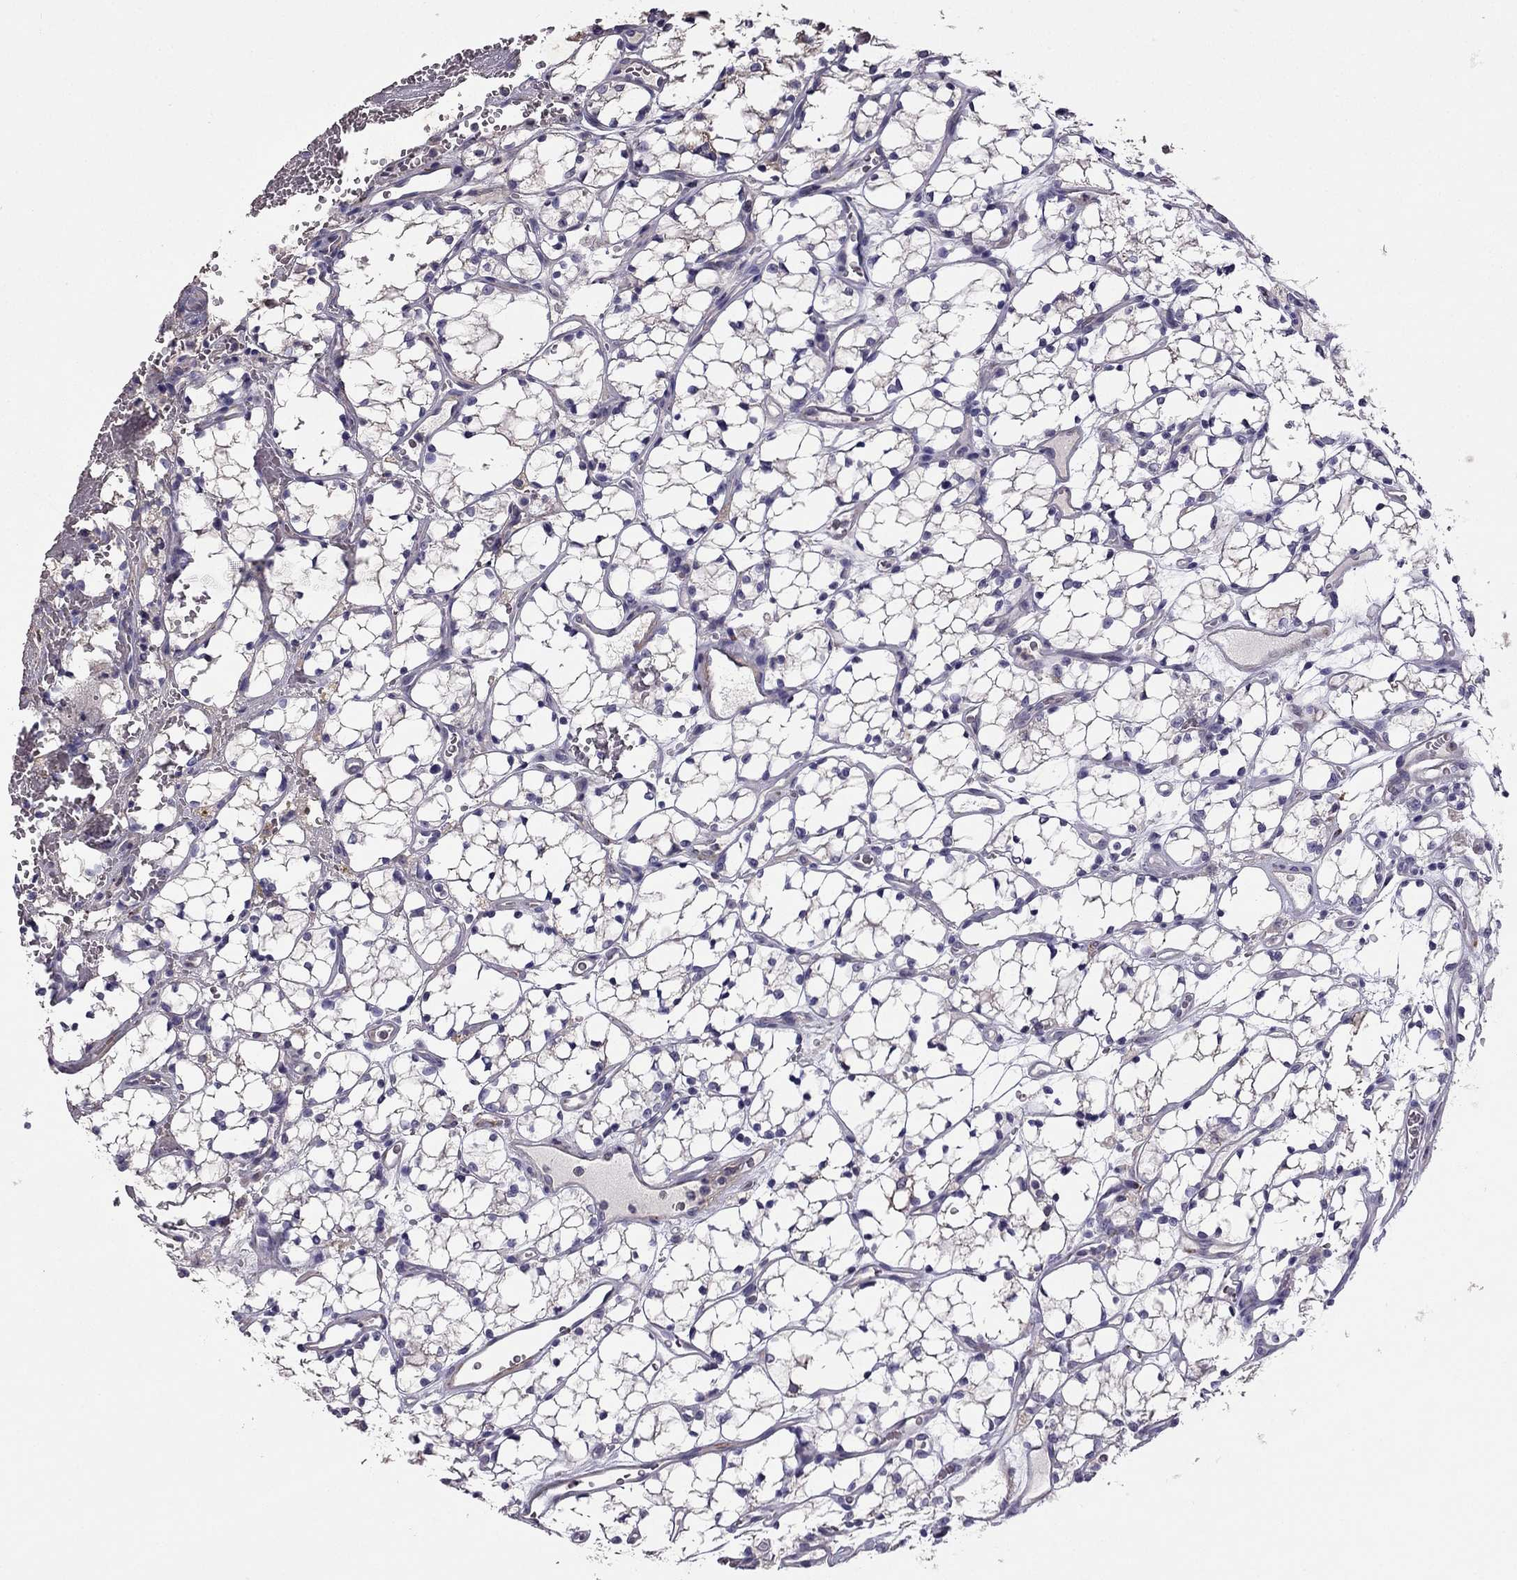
{"staining": {"intensity": "negative", "quantity": "none", "location": "none"}, "tissue": "renal cancer", "cell_type": "Tumor cells", "image_type": "cancer", "snomed": [{"axis": "morphology", "description": "Adenocarcinoma, NOS"}, {"axis": "topography", "description": "Kidney"}], "caption": "This is an immunohistochemistry (IHC) photomicrograph of human renal cancer (adenocarcinoma). There is no expression in tumor cells.", "gene": "CDH9", "patient": {"sex": "female", "age": 69}}